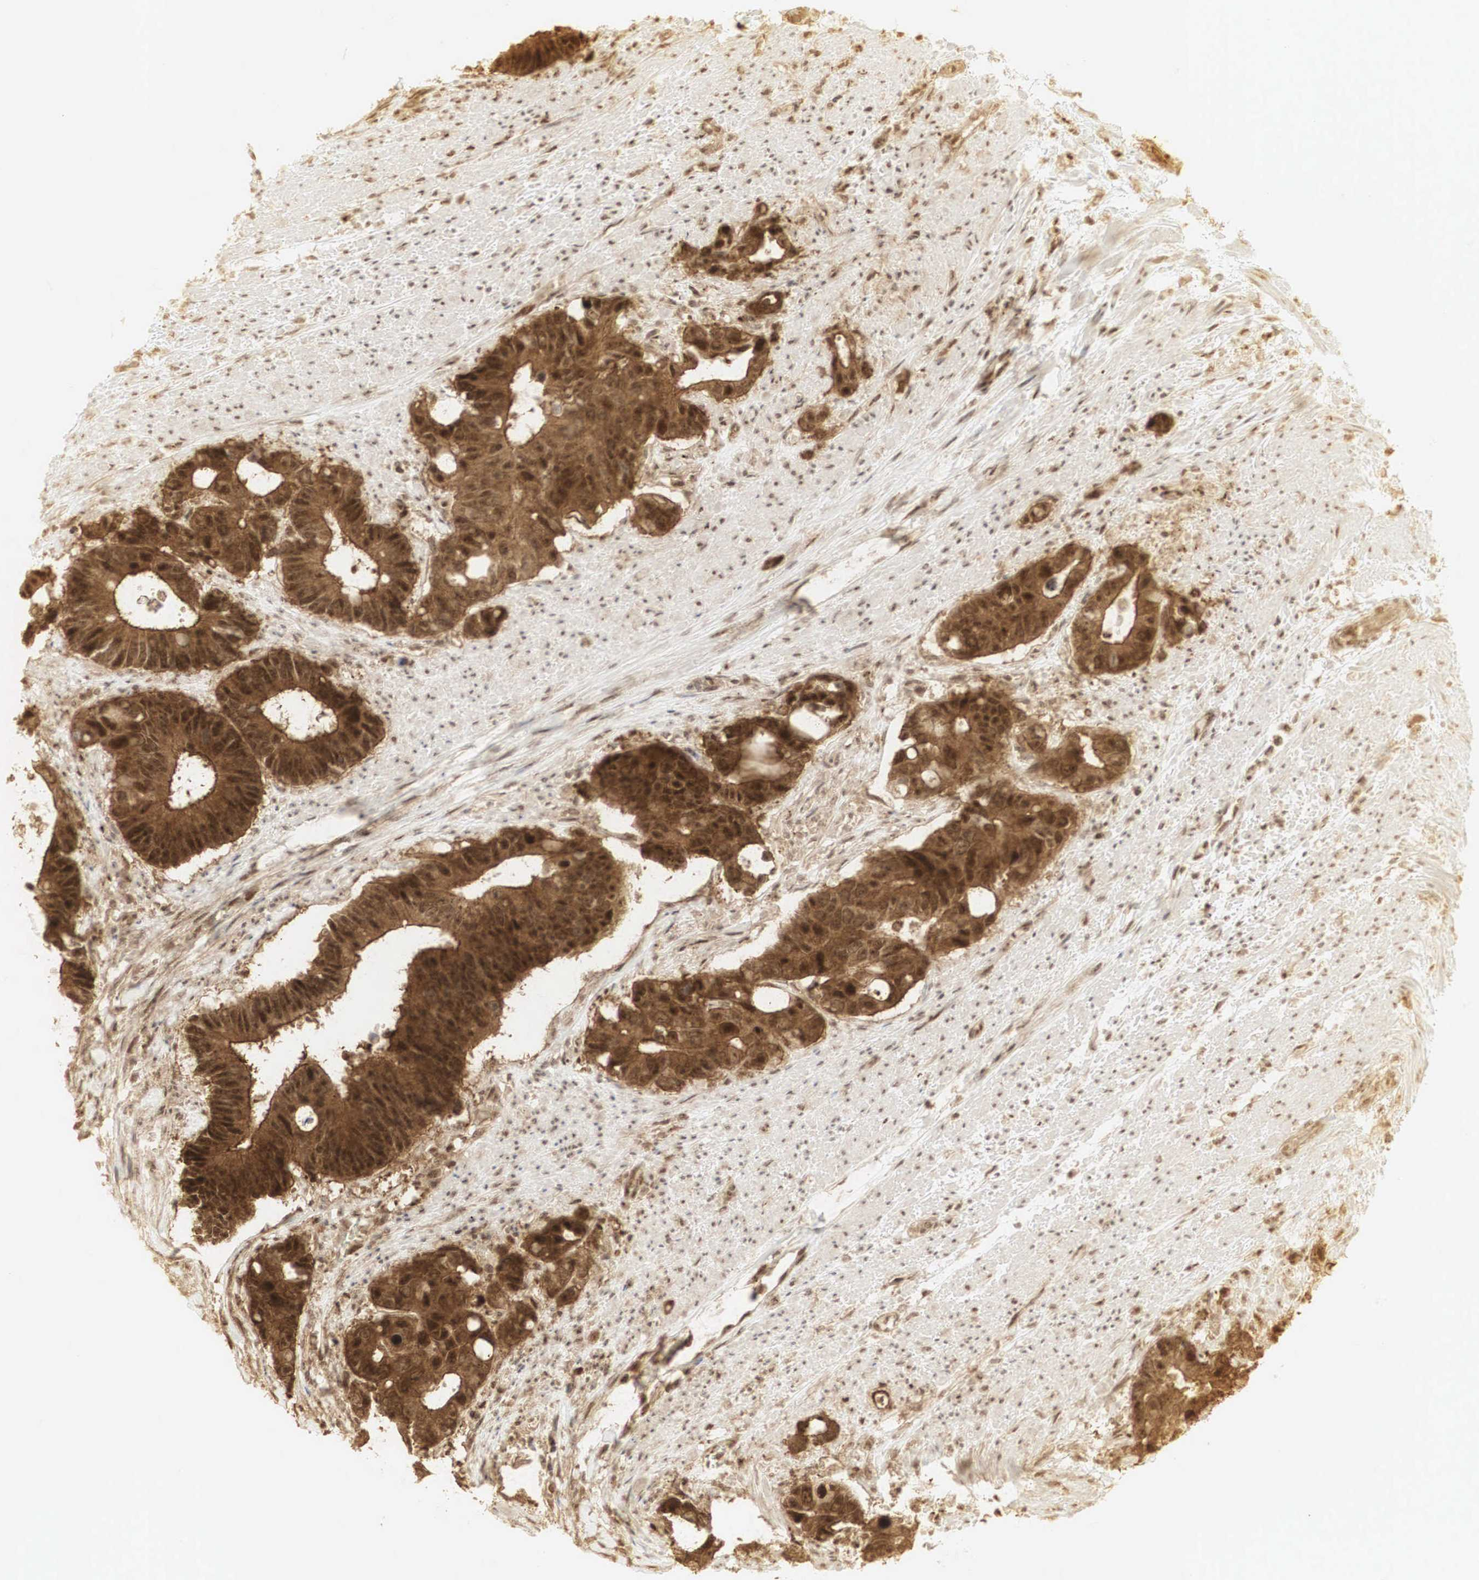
{"staining": {"intensity": "strong", "quantity": ">75%", "location": "cytoplasmic/membranous,nuclear"}, "tissue": "colorectal cancer", "cell_type": "Tumor cells", "image_type": "cancer", "snomed": [{"axis": "morphology", "description": "Adenocarcinoma, NOS"}, {"axis": "topography", "description": "Colon"}], "caption": "Protein expression analysis of human colorectal adenocarcinoma reveals strong cytoplasmic/membranous and nuclear expression in approximately >75% of tumor cells.", "gene": "RNF113A", "patient": {"sex": "male", "age": 49}}